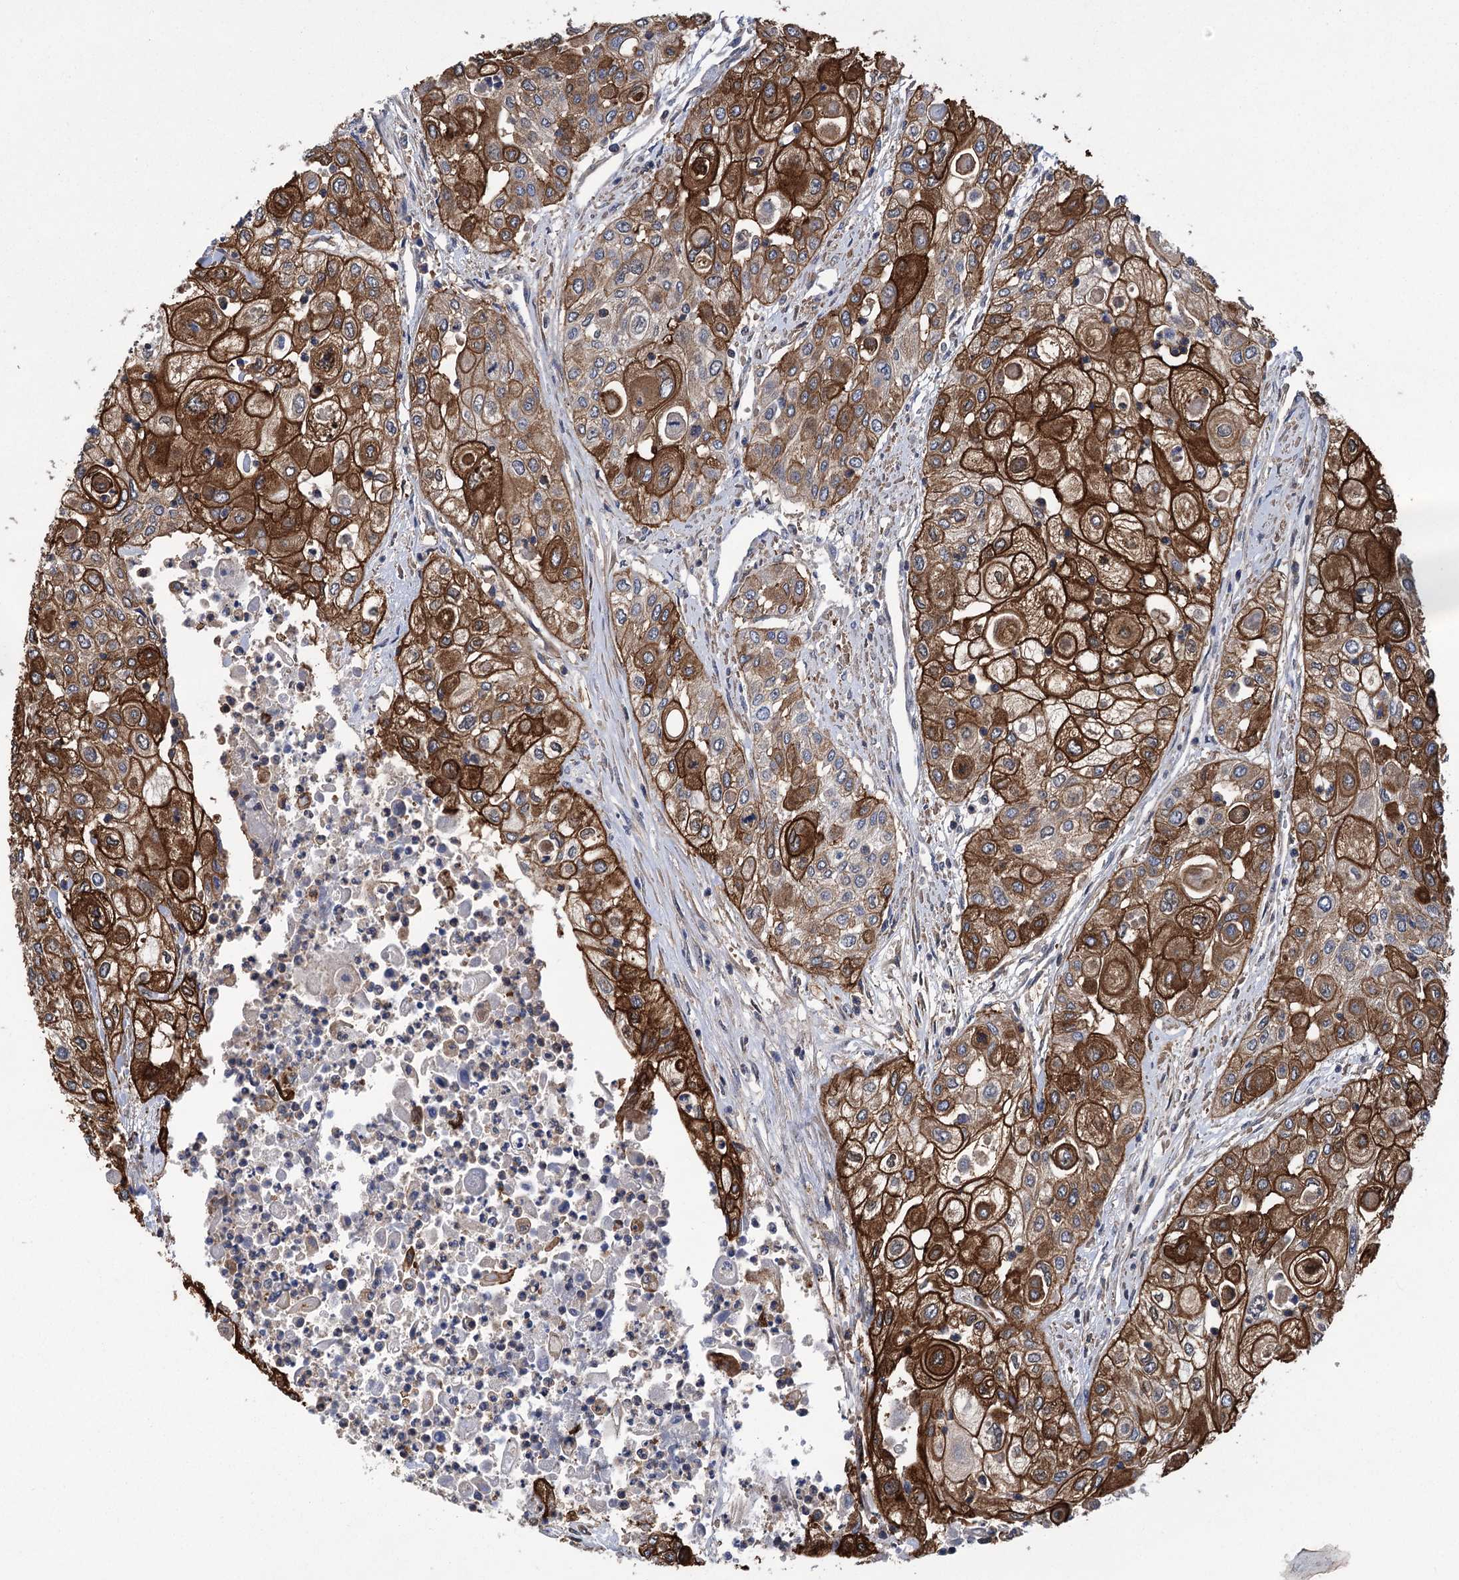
{"staining": {"intensity": "strong", "quantity": ">75%", "location": "cytoplasmic/membranous"}, "tissue": "urothelial cancer", "cell_type": "Tumor cells", "image_type": "cancer", "snomed": [{"axis": "morphology", "description": "Urothelial carcinoma, High grade"}, {"axis": "topography", "description": "Urinary bladder"}], "caption": "High-grade urothelial carcinoma stained with a brown dye exhibits strong cytoplasmic/membranous positive expression in approximately >75% of tumor cells.", "gene": "DPP3", "patient": {"sex": "female", "age": 79}}